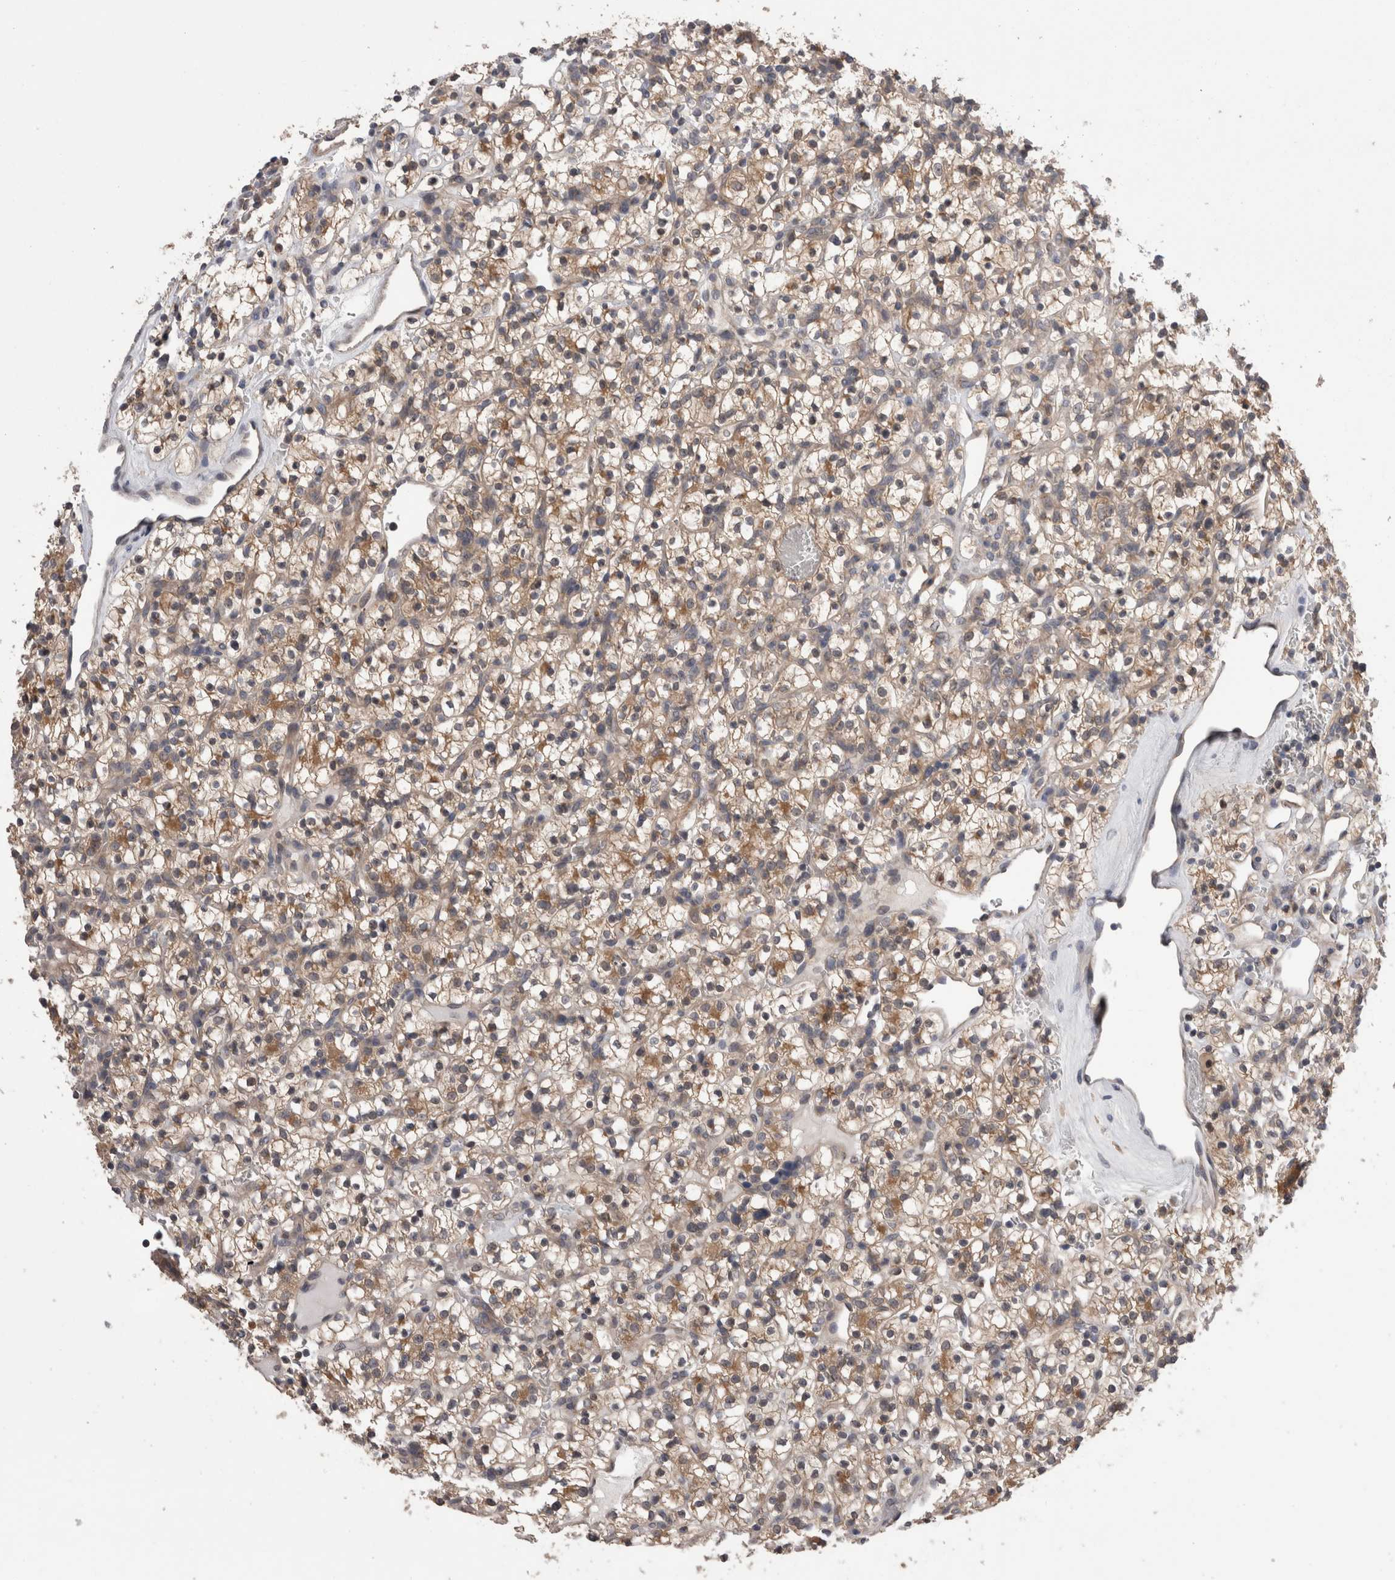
{"staining": {"intensity": "moderate", "quantity": ">75%", "location": "cytoplasmic/membranous"}, "tissue": "renal cancer", "cell_type": "Tumor cells", "image_type": "cancer", "snomed": [{"axis": "morphology", "description": "Adenocarcinoma, NOS"}, {"axis": "topography", "description": "Kidney"}], "caption": "DAB immunohistochemical staining of human renal cancer (adenocarcinoma) exhibits moderate cytoplasmic/membranous protein staining in about >75% of tumor cells.", "gene": "DCTN6", "patient": {"sex": "female", "age": 57}}